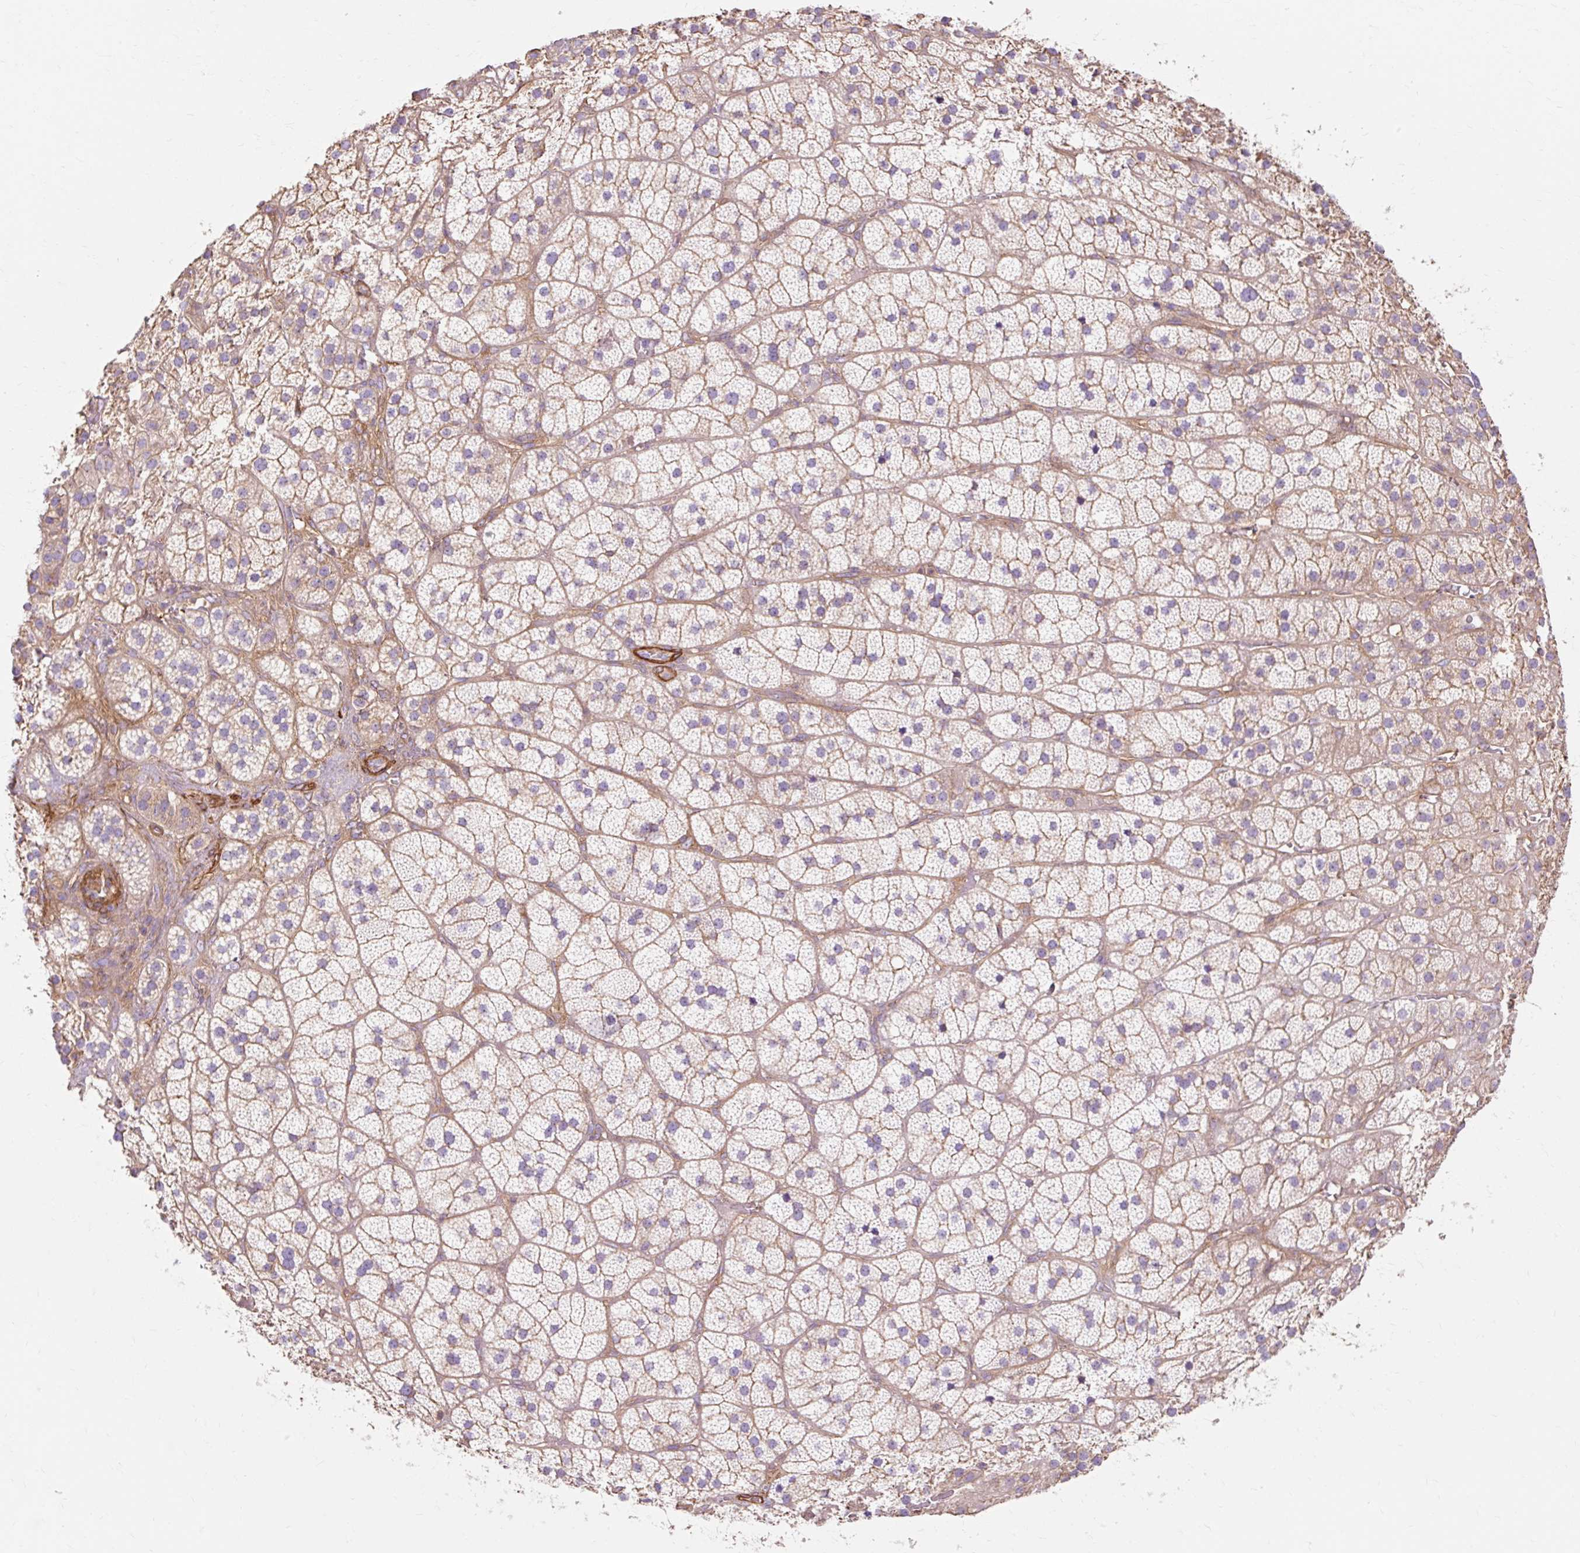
{"staining": {"intensity": "weak", "quantity": ">75%", "location": "cytoplasmic/membranous"}, "tissue": "adrenal gland", "cell_type": "Glandular cells", "image_type": "normal", "snomed": [{"axis": "morphology", "description": "Normal tissue, NOS"}, {"axis": "topography", "description": "Adrenal gland"}], "caption": "Weak cytoplasmic/membranous protein expression is present in approximately >75% of glandular cells in adrenal gland. The protein of interest is shown in brown color, while the nuclei are stained blue.", "gene": "TBC1D2B", "patient": {"sex": "male", "age": 57}}